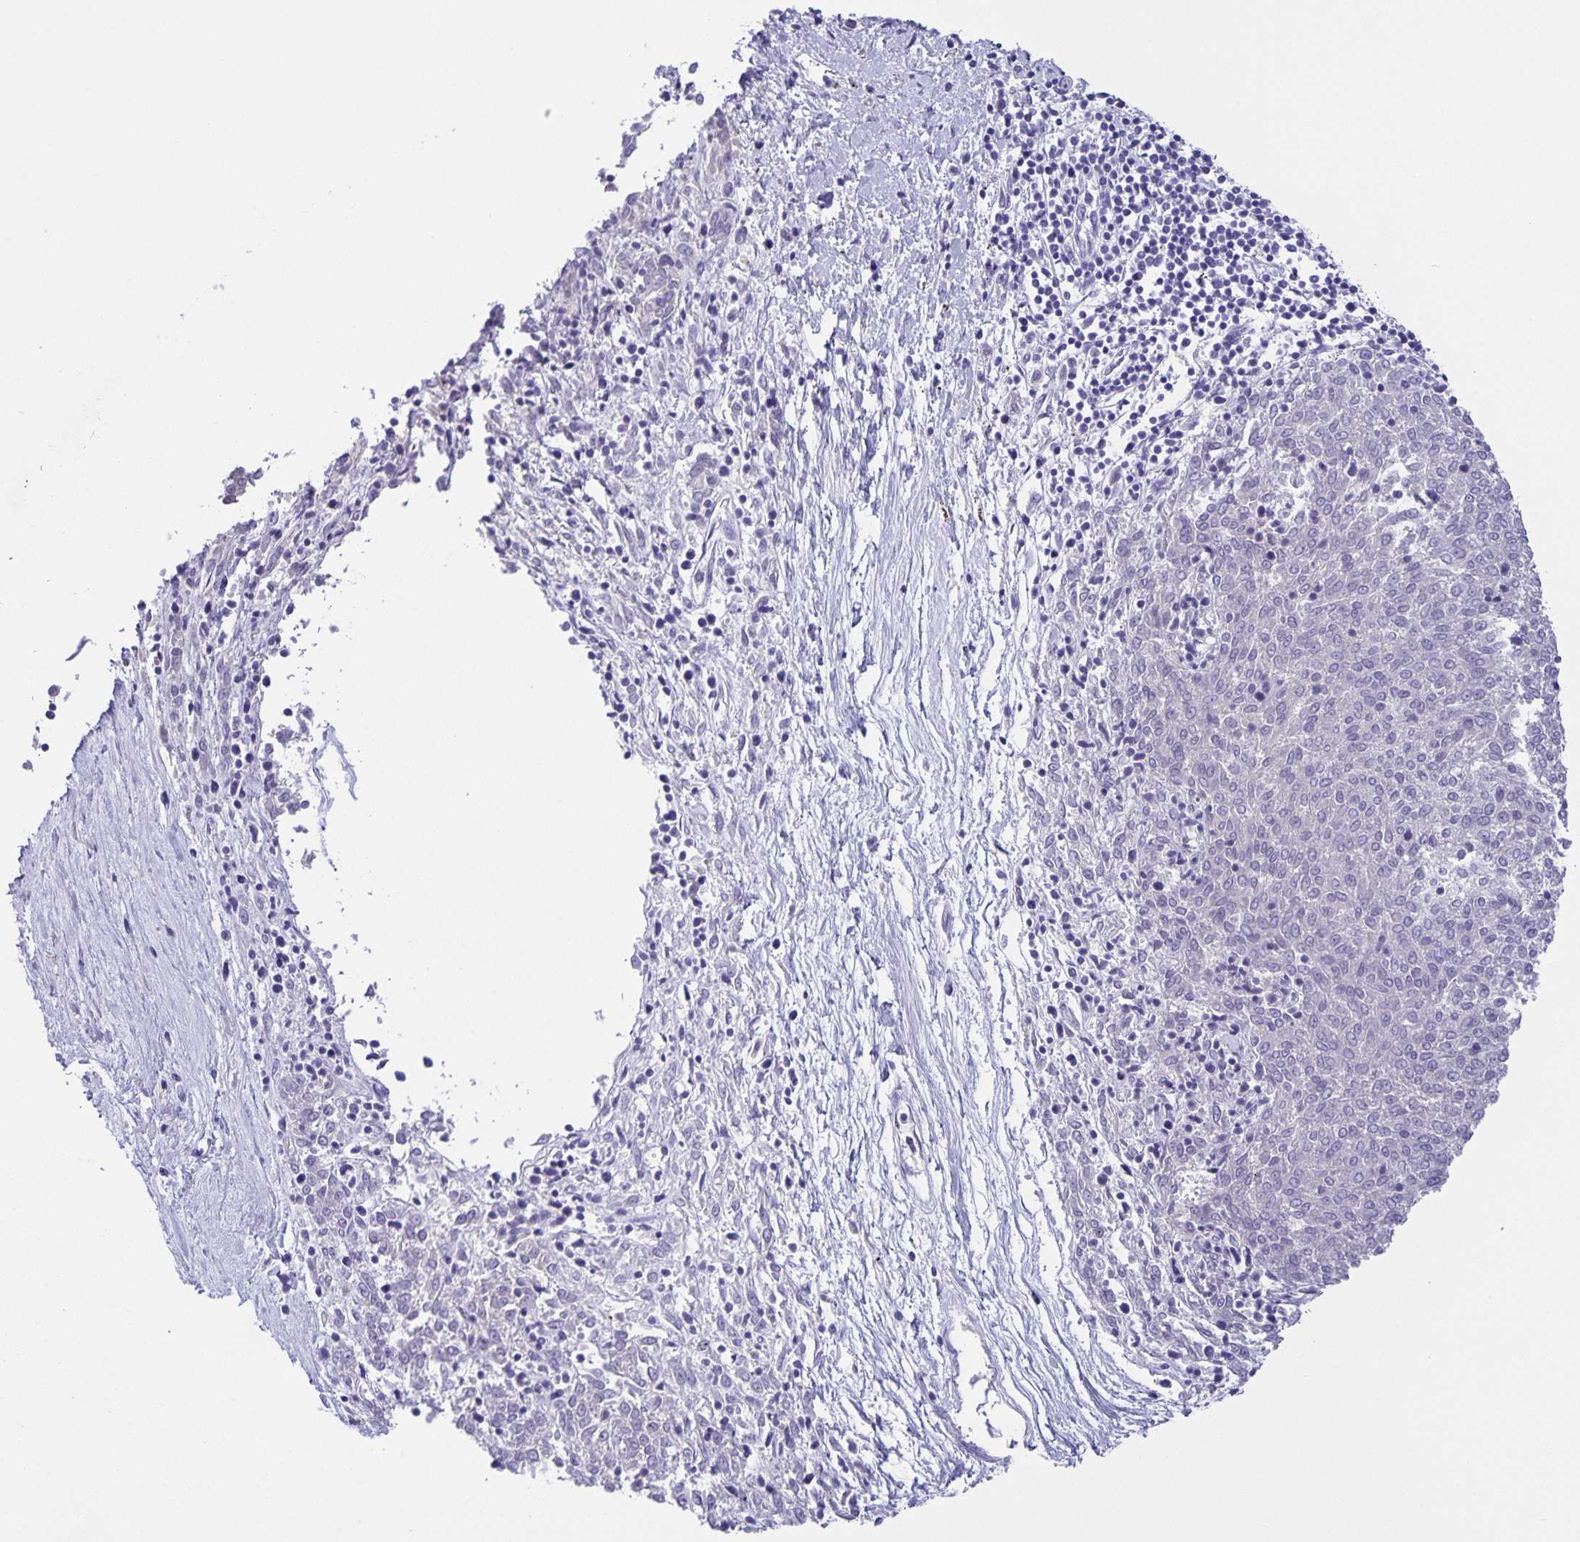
{"staining": {"intensity": "negative", "quantity": "none", "location": "none"}, "tissue": "melanoma", "cell_type": "Tumor cells", "image_type": "cancer", "snomed": [{"axis": "morphology", "description": "Malignant melanoma, NOS"}, {"axis": "topography", "description": "Skin"}], "caption": "A photomicrograph of melanoma stained for a protein exhibits no brown staining in tumor cells.", "gene": "UBQLN3", "patient": {"sex": "female", "age": 72}}